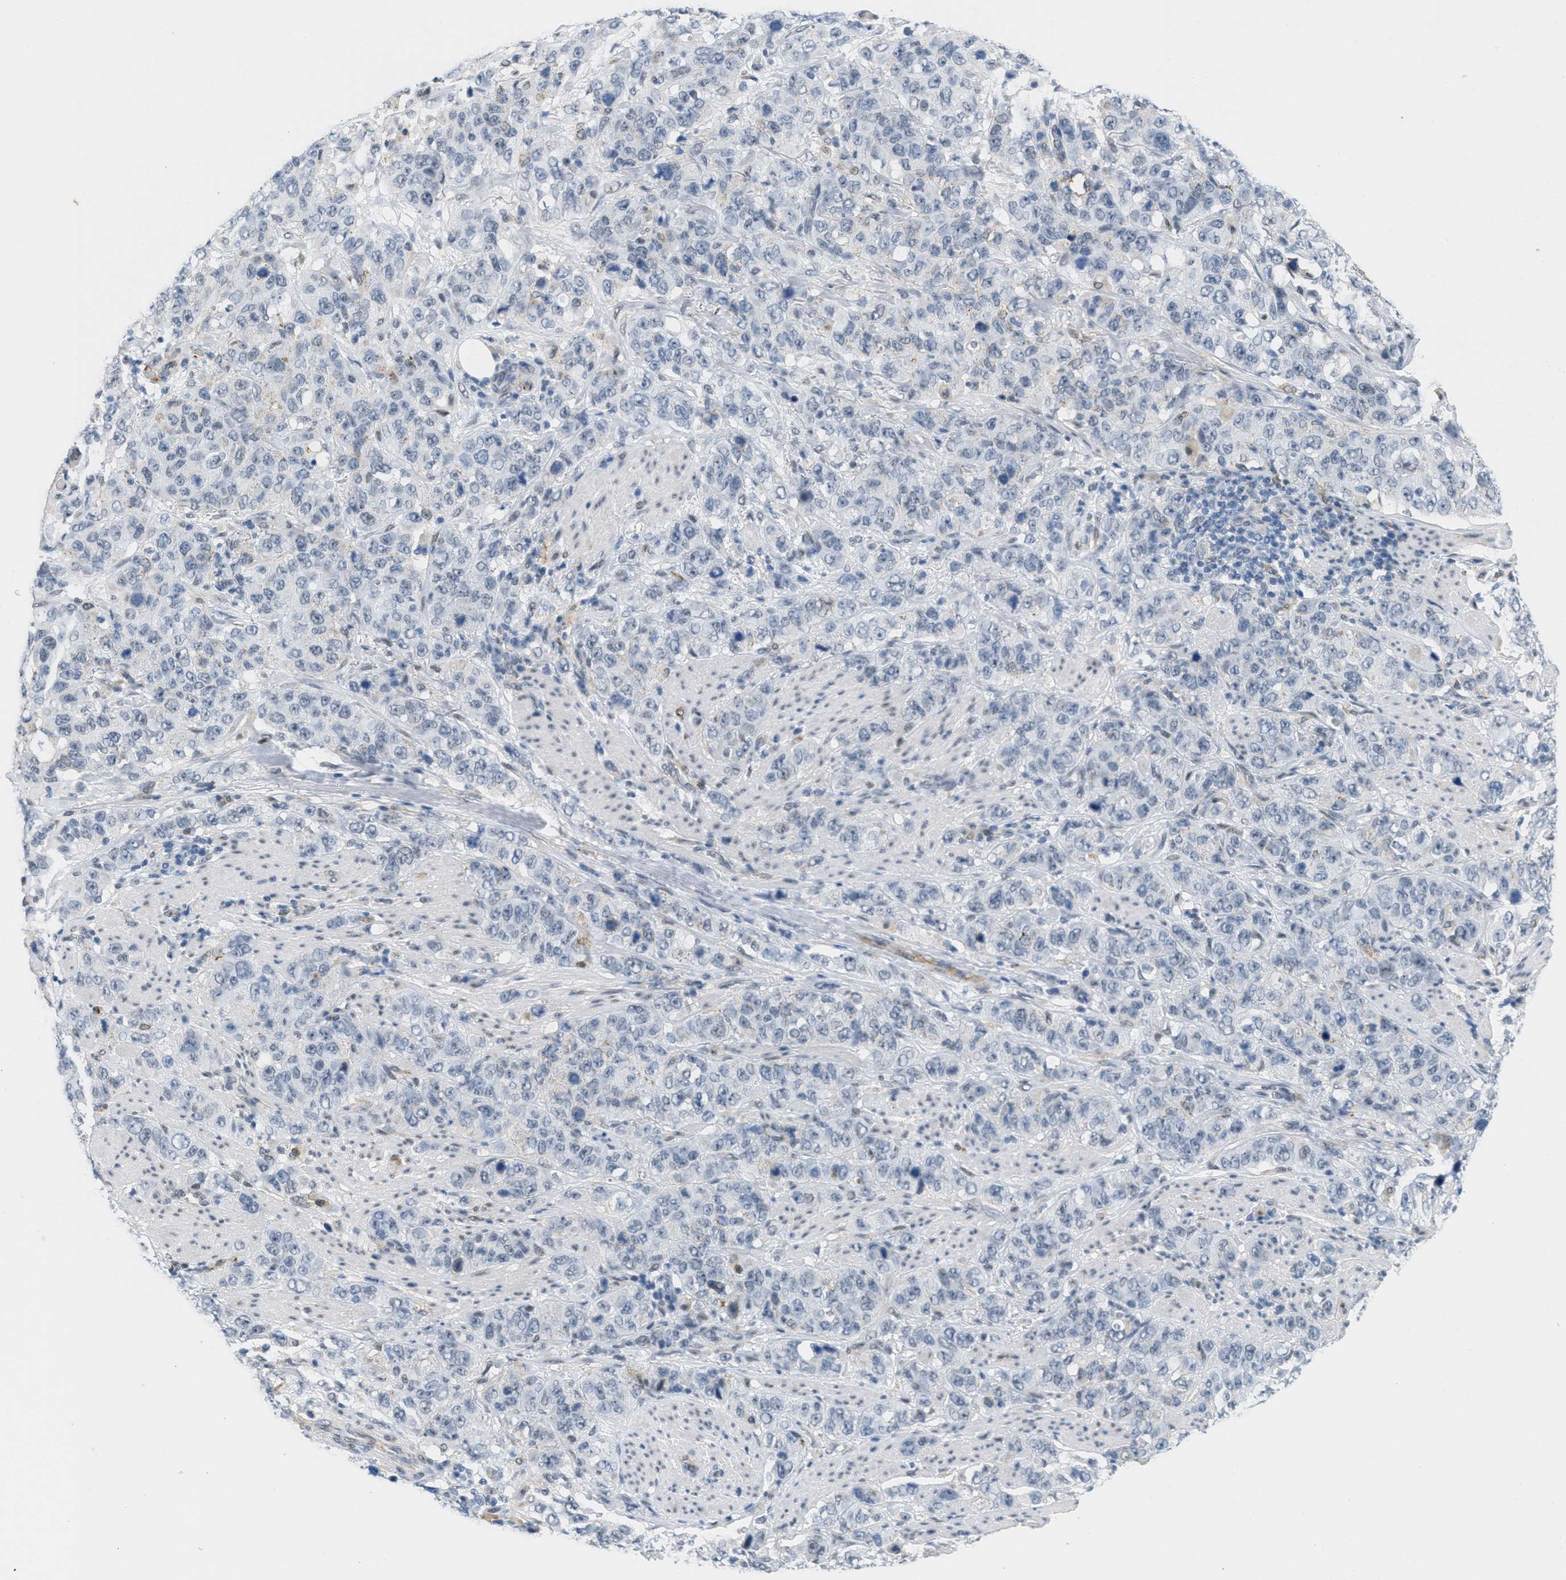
{"staining": {"intensity": "negative", "quantity": "none", "location": "none"}, "tissue": "stomach cancer", "cell_type": "Tumor cells", "image_type": "cancer", "snomed": [{"axis": "morphology", "description": "Adenocarcinoma, NOS"}, {"axis": "topography", "description": "Stomach"}], "caption": "This micrograph is of stomach adenocarcinoma stained with immunohistochemistry to label a protein in brown with the nuclei are counter-stained blue. There is no positivity in tumor cells.", "gene": "HS3ST2", "patient": {"sex": "male", "age": 48}}